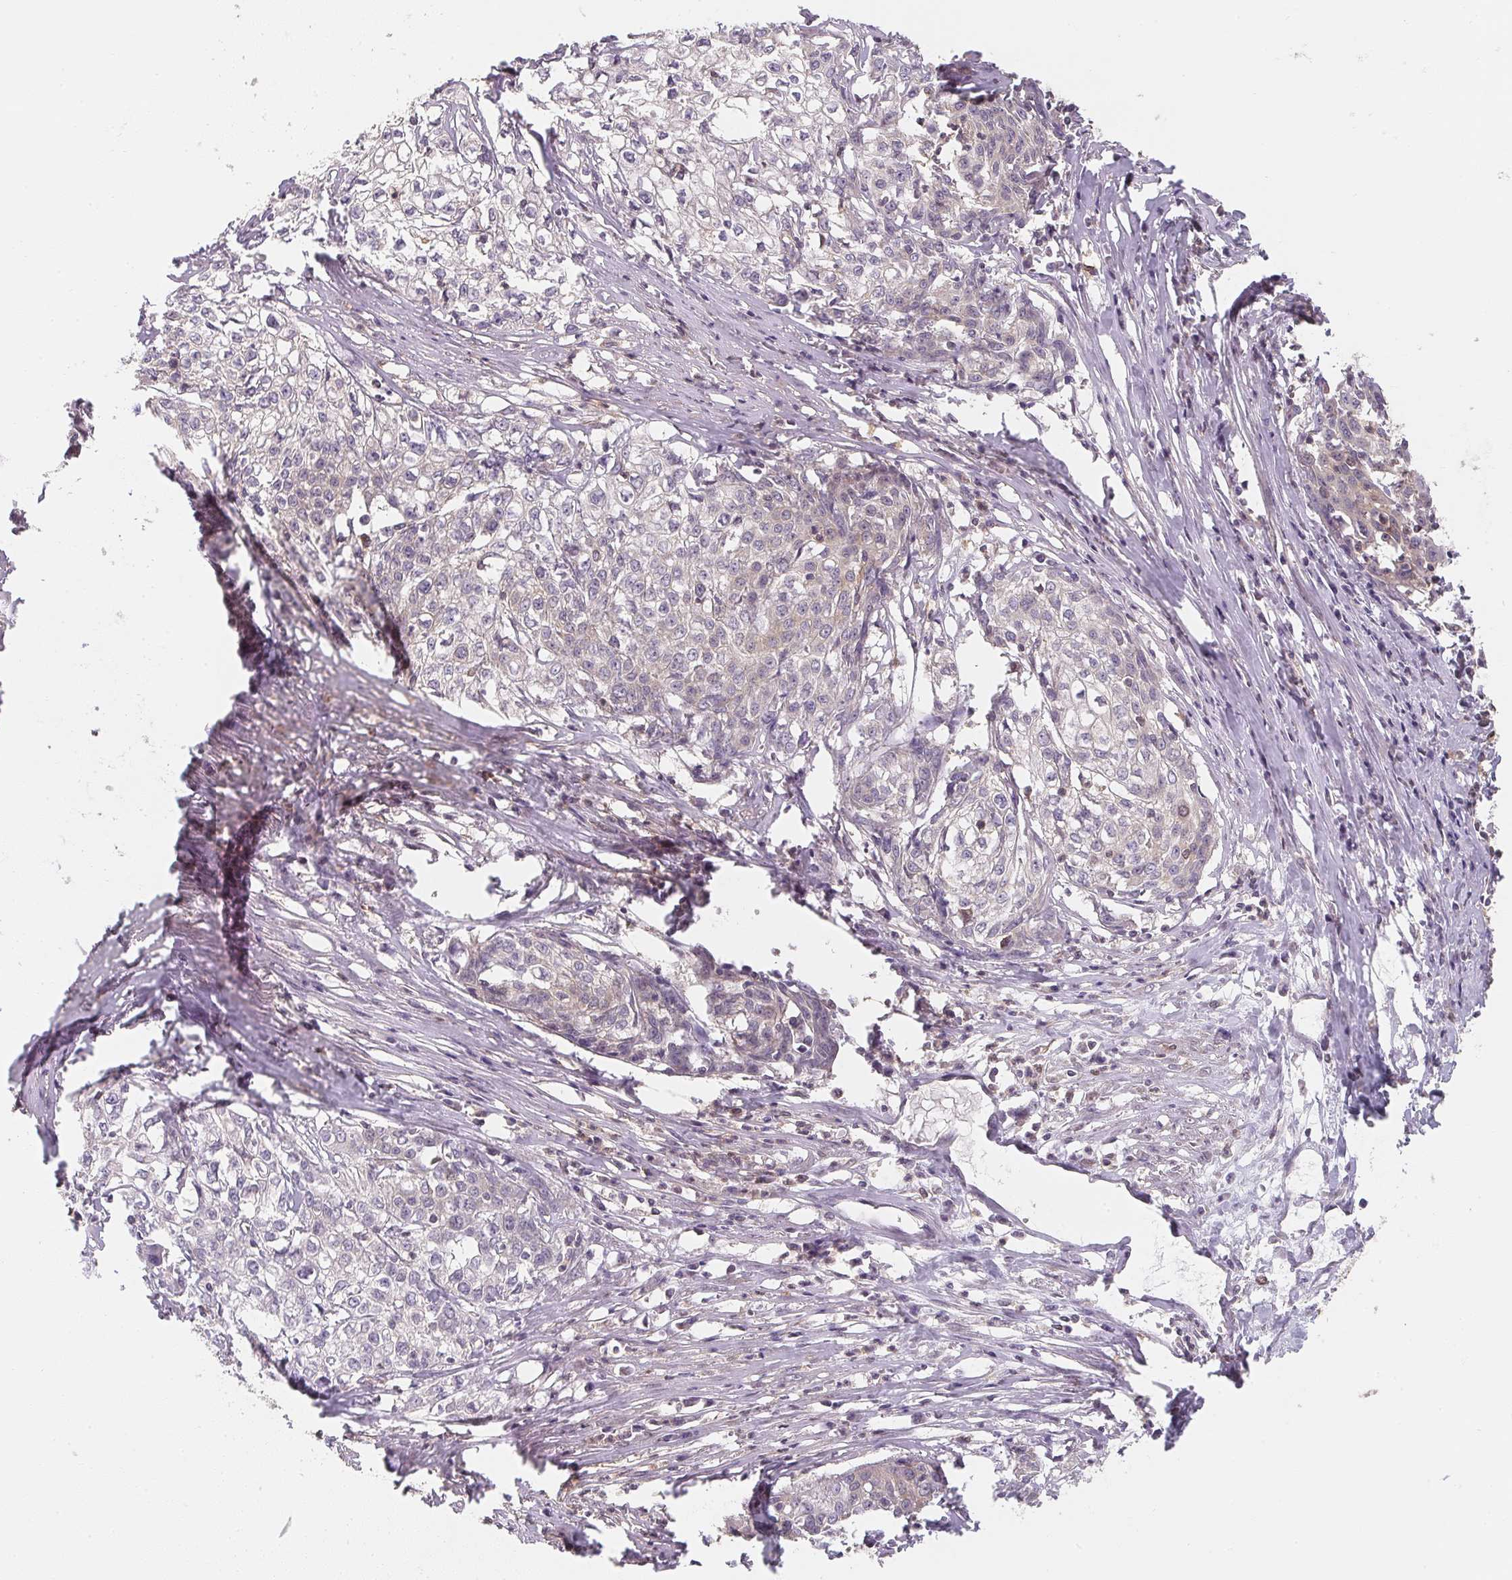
{"staining": {"intensity": "negative", "quantity": "none", "location": "none"}, "tissue": "cervical cancer", "cell_type": "Tumor cells", "image_type": "cancer", "snomed": [{"axis": "morphology", "description": "Squamous cell carcinoma, NOS"}, {"axis": "topography", "description": "Cervix"}], "caption": "This is an immunohistochemistry (IHC) micrograph of human squamous cell carcinoma (cervical). There is no staining in tumor cells.", "gene": "ANKRD13A", "patient": {"sex": "female", "age": 39}}